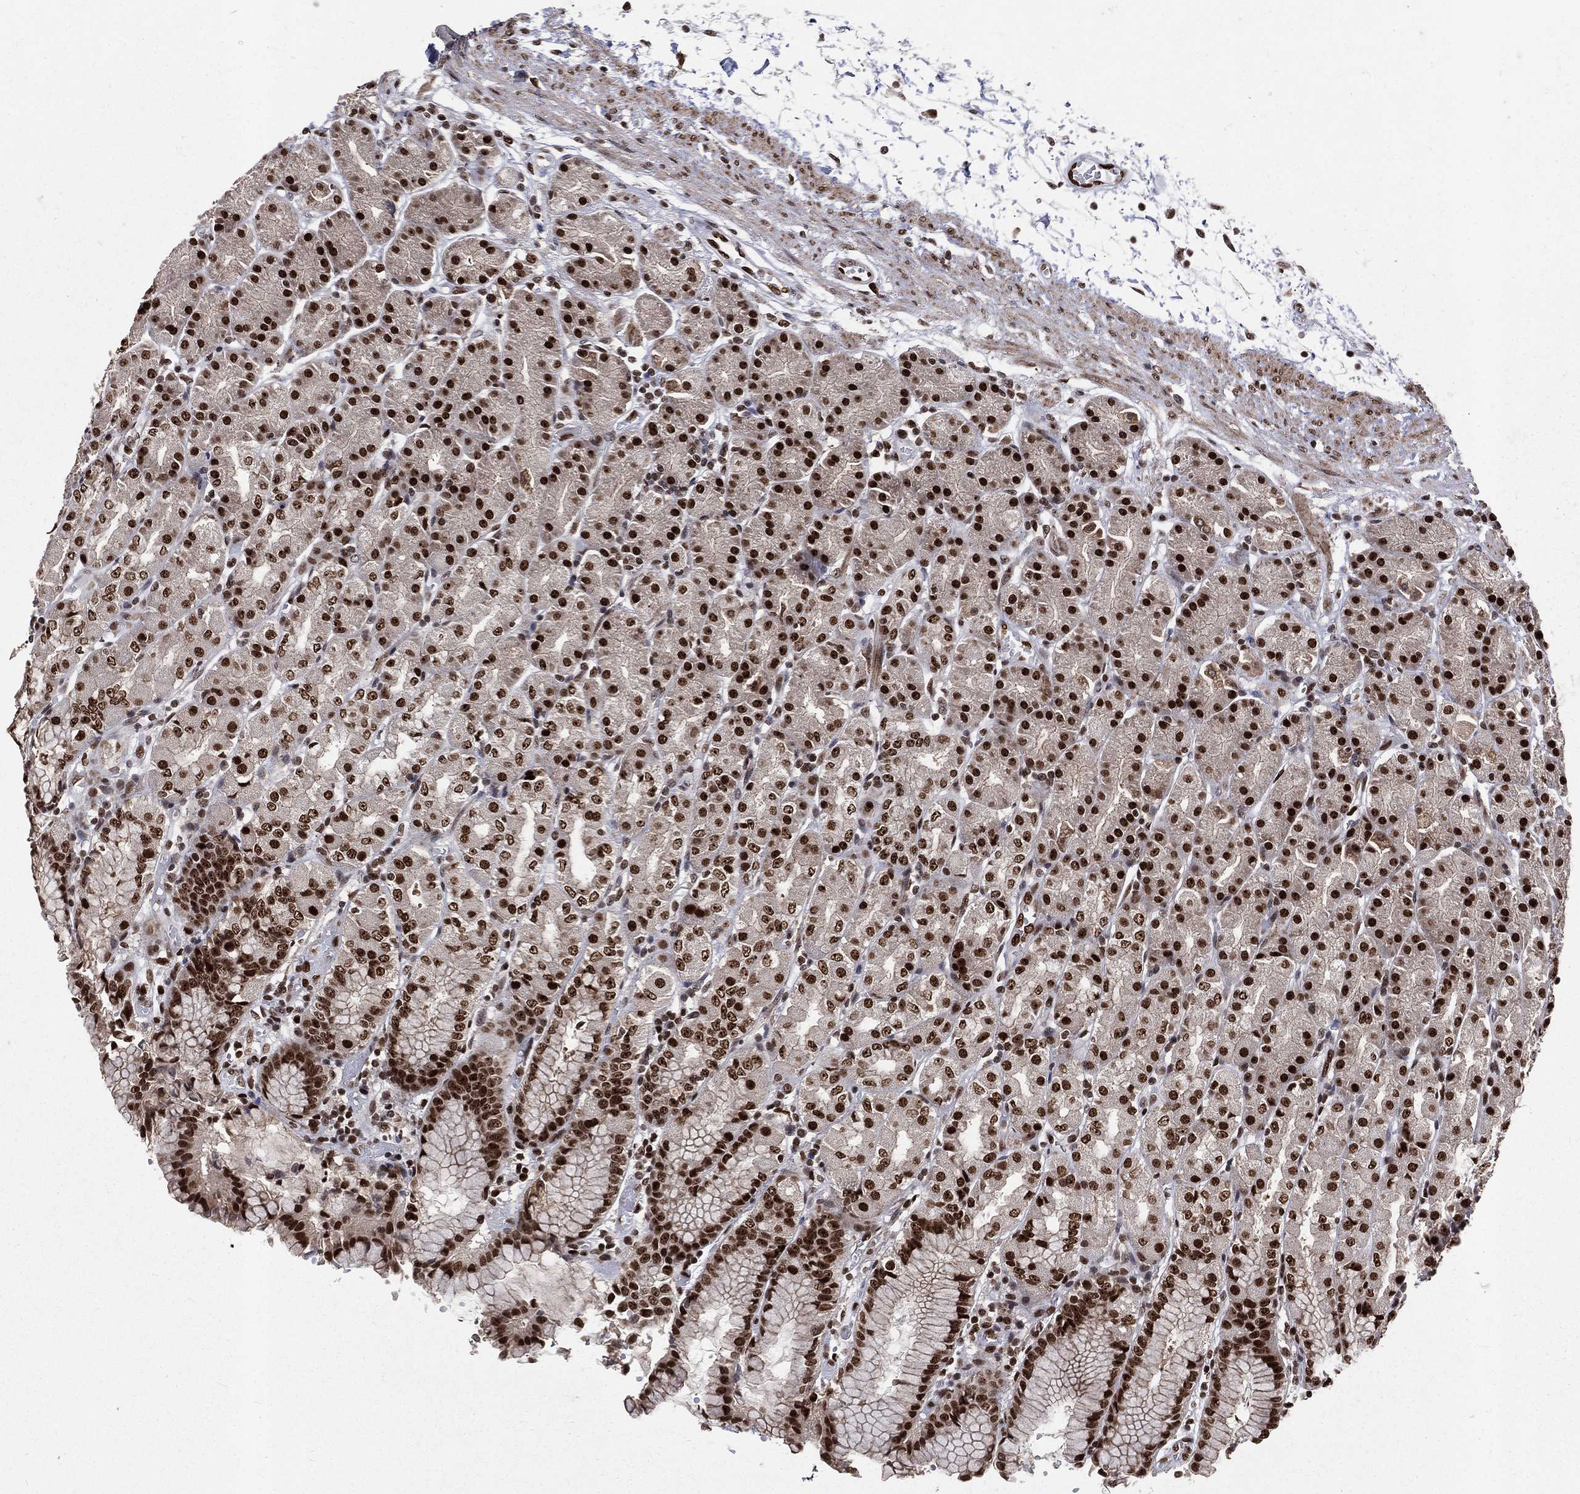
{"staining": {"intensity": "strong", "quantity": ">75%", "location": "nuclear"}, "tissue": "stomach", "cell_type": "Glandular cells", "image_type": "normal", "snomed": [{"axis": "morphology", "description": "Normal tissue, NOS"}, {"axis": "morphology", "description": "Adenocarcinoma, NOS"}, {"axis": "topography", "description": "Stomach"}], "caption": "This micrograph displays immunohistochemistry staining of normal human stomach, with high strong nuclear expression in about >75% of glandular cells.", "gene": "POLB", "patient": {"sex": "female", "age": 81}}